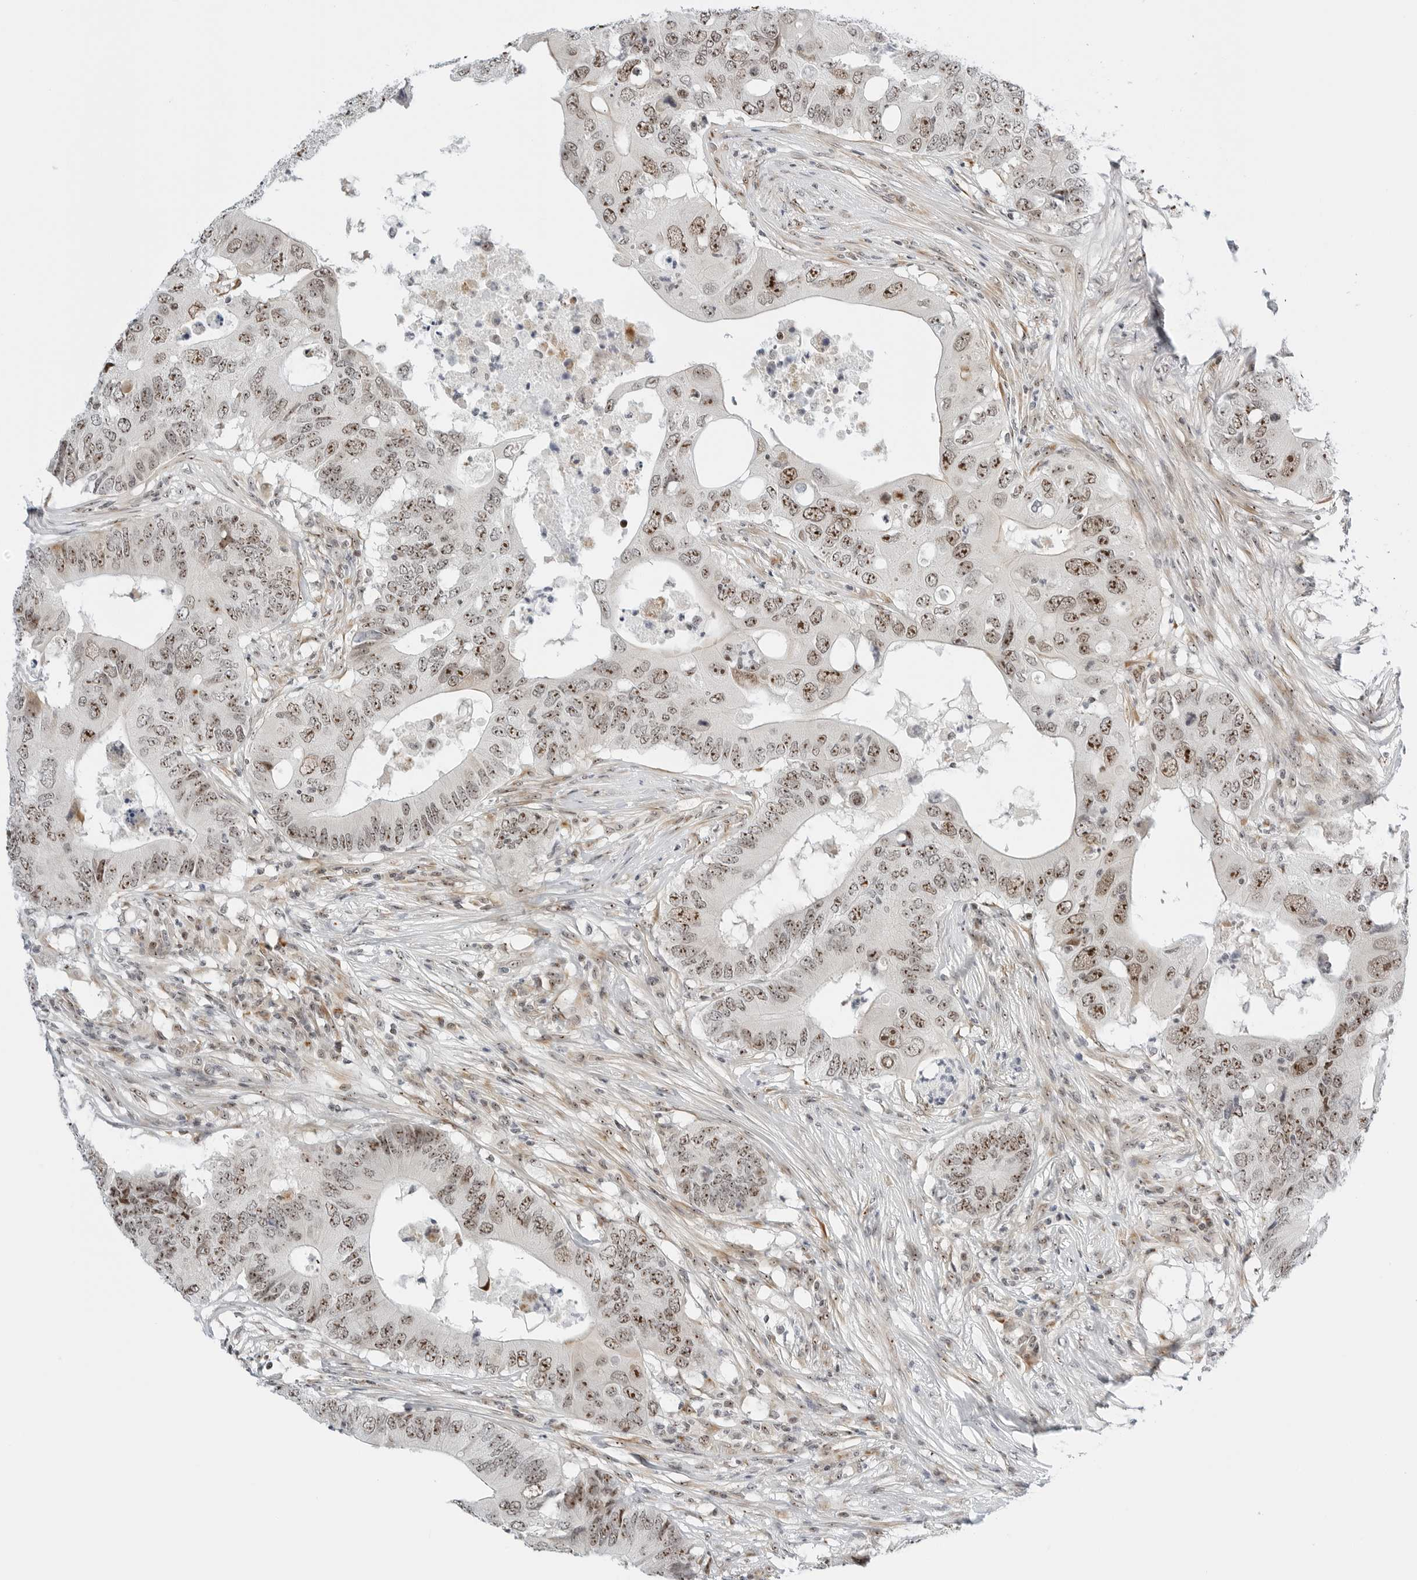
{"staining": {"intensity": "moderate", "quantity": ">75%", "location": "nuclear"}, "tissue": "colorectal cancer", "cell_type": "Tumor cells", "image_type": "cancer", "snomed": [{"axis": "morphology", "description": "Adenocarcinoma, NOS"}, {"axis": "topography", "description": "Colon"}], "caption": "An image showing moderate nuclear expression in approximately >75% of tumor cells in colorectal cancer, as visualized by brown immunohistochemical staining.", "gene": "RIMKLA", "patient": {"sex": "male", "age": 71}}